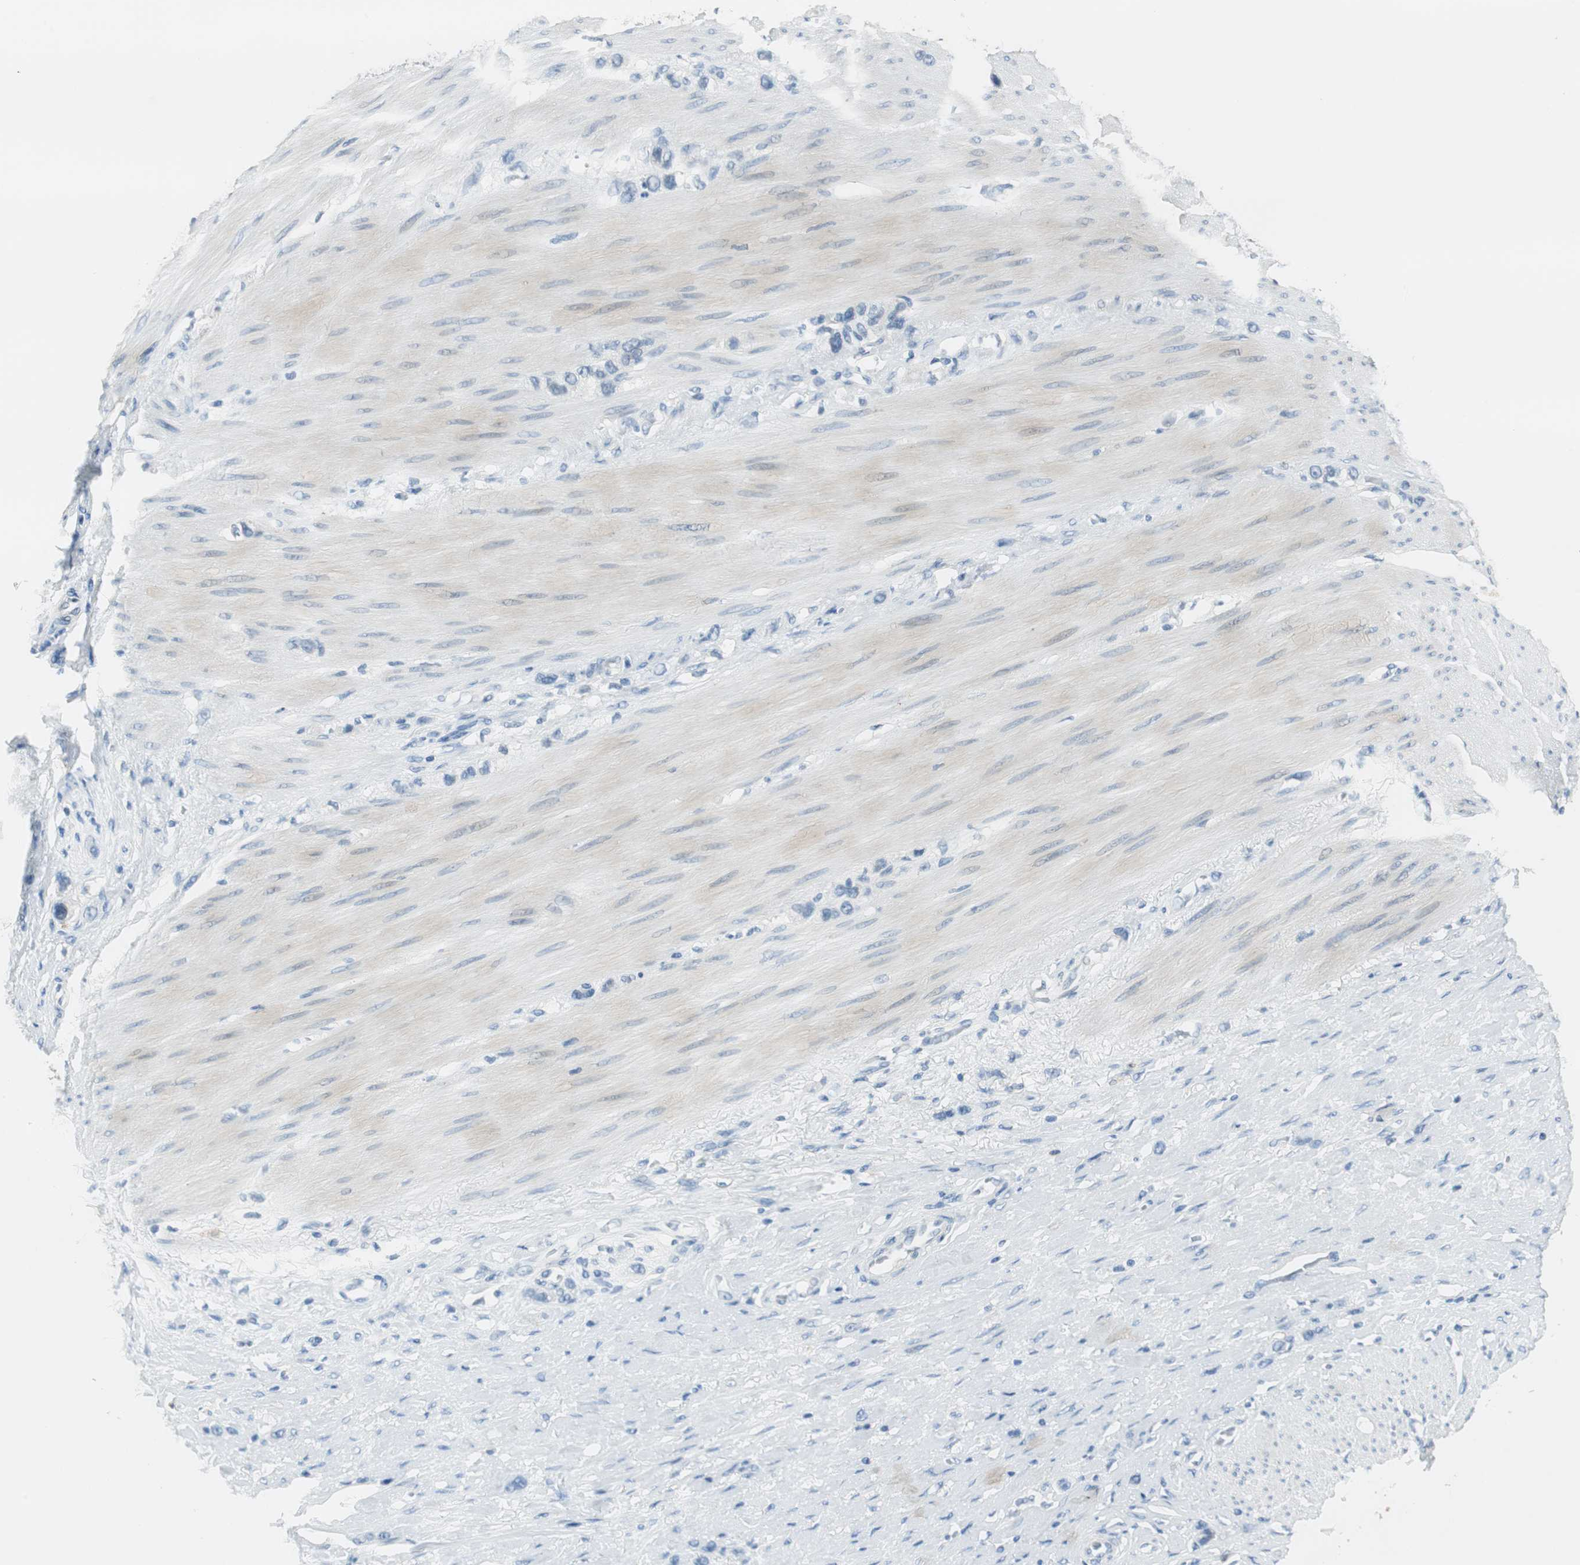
{"staining": {"intensity": "negative", "quantity": "none", "location": "none"}, "tissue": "stomach cancer", "cell_type": "Tumor cells", "image_type": "cancer", "snomed": [{"axis": "morphology", "description": "Normal tissue, NOS"}, {"axis": "morphology", "description": "Adenocarcinoma, NOS"}, {"axis": "morphology", "description": "Adenocarcinoma, High grade"}, {"axis": "topography", "description": "Stomach, upper"}, {"axis": "topography", "description": "Stomach"}], "caption": "This image is of stomach high-grade adenocarcinoma stained with immunohistochemistry (IHC) to label a protein in brown with the nuclei are counter-stained blue. There is no positivity in tumor cells.", "gene": "MSTO1", "patient": {"sex": "female", "age": 65}}